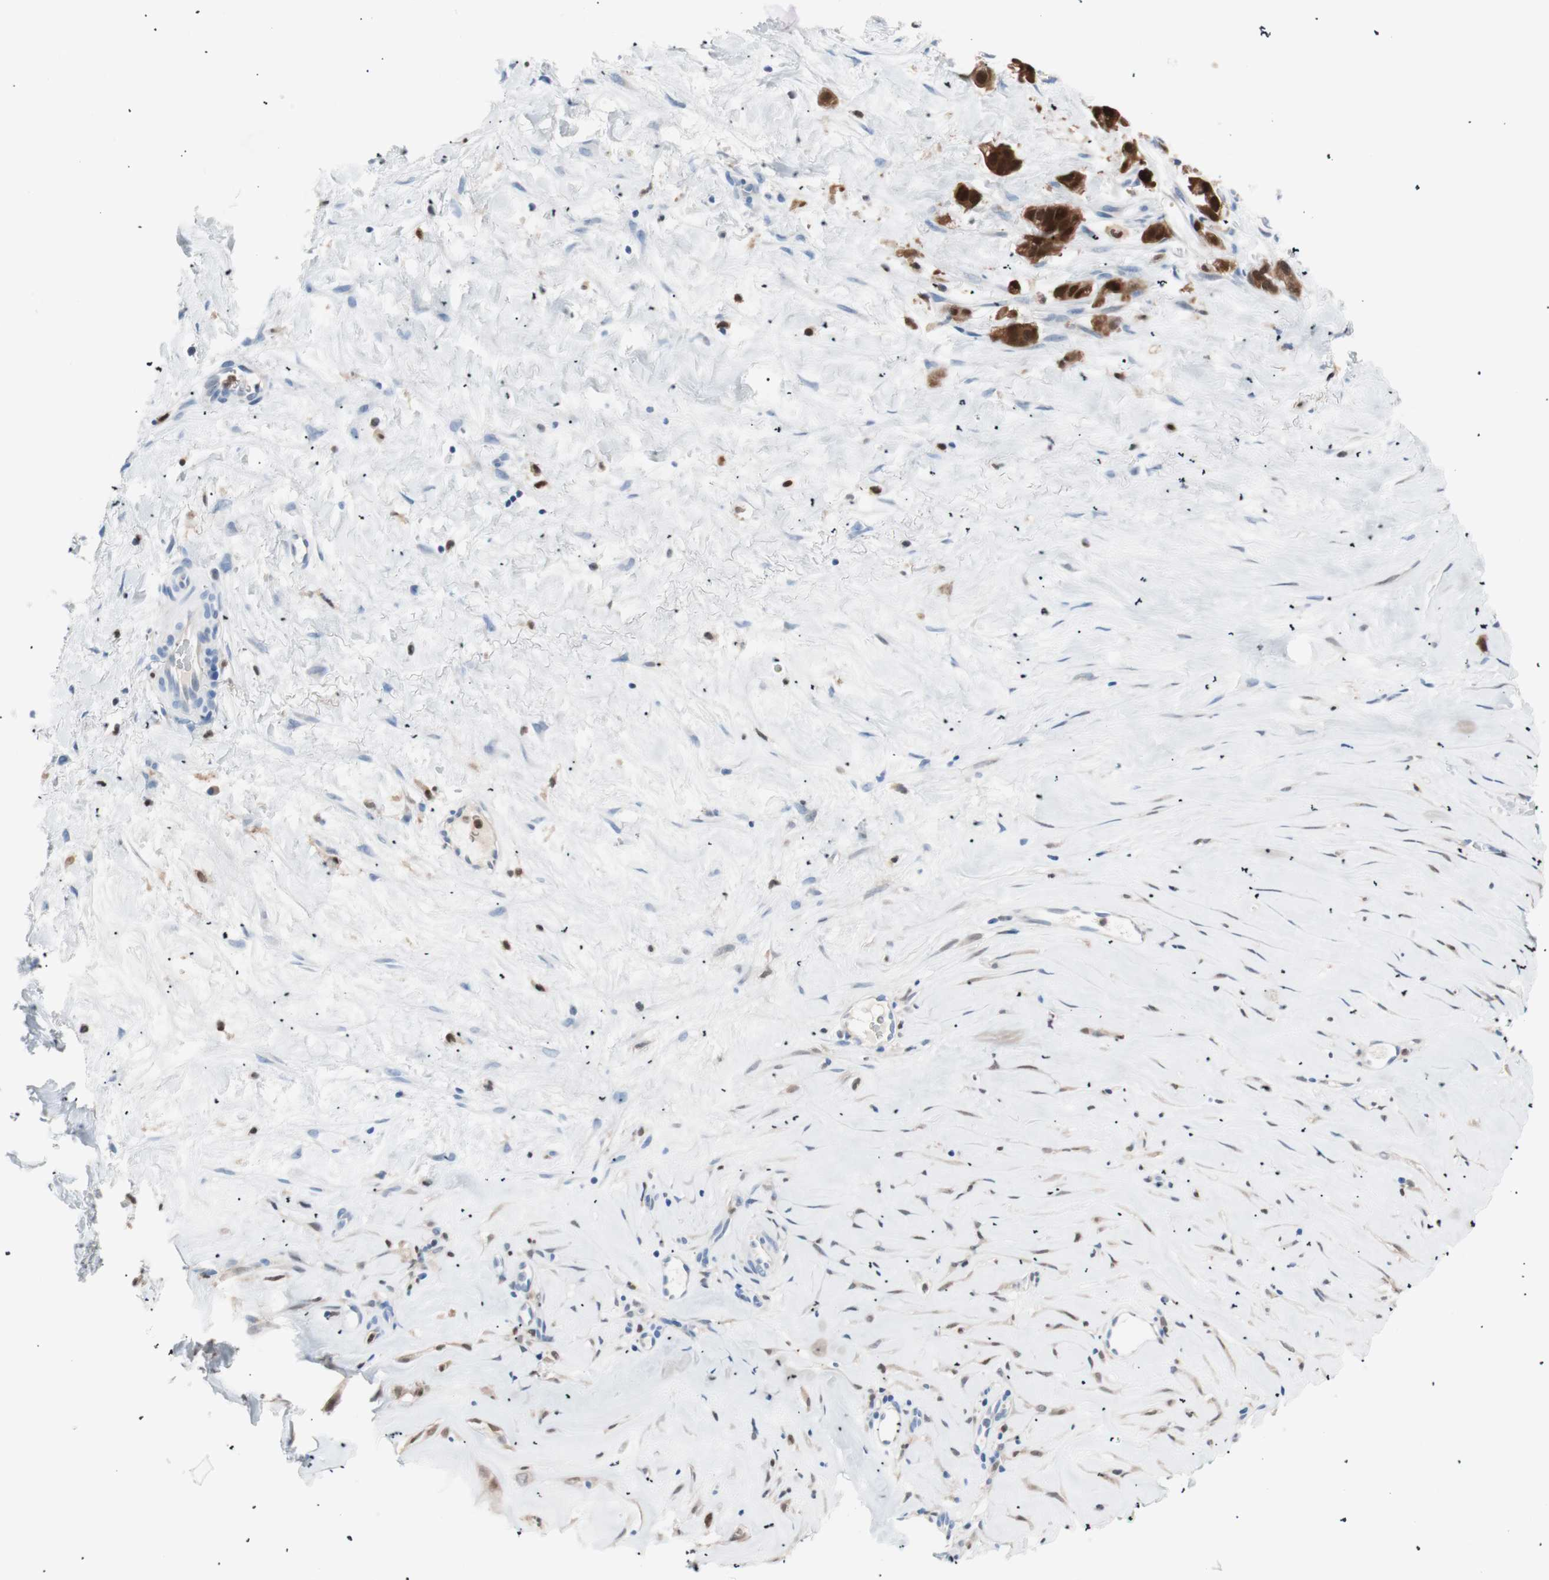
{"staining": {"intensity": "strong", "quantity": ">75%", "location": "cytoplasmic/membranous,nuclear"}, "tissue": "liver cancer", "cell_type": "Tumor cells", "image_type": "cancer", "snomed": [{"axis": "morphology", "description": "Cholangiocarcinoma"}, {"axis": "topography", "description": "Liver"}], "caption": "Protein expression analysis of human liver cancer (cholangiocarcinoma) reveals strong cytoplasmic/membranous and nuclear staining in about >75% of tumor cells.", "gene": "IL18", "patient": {"sex": "female", "age": 65}}